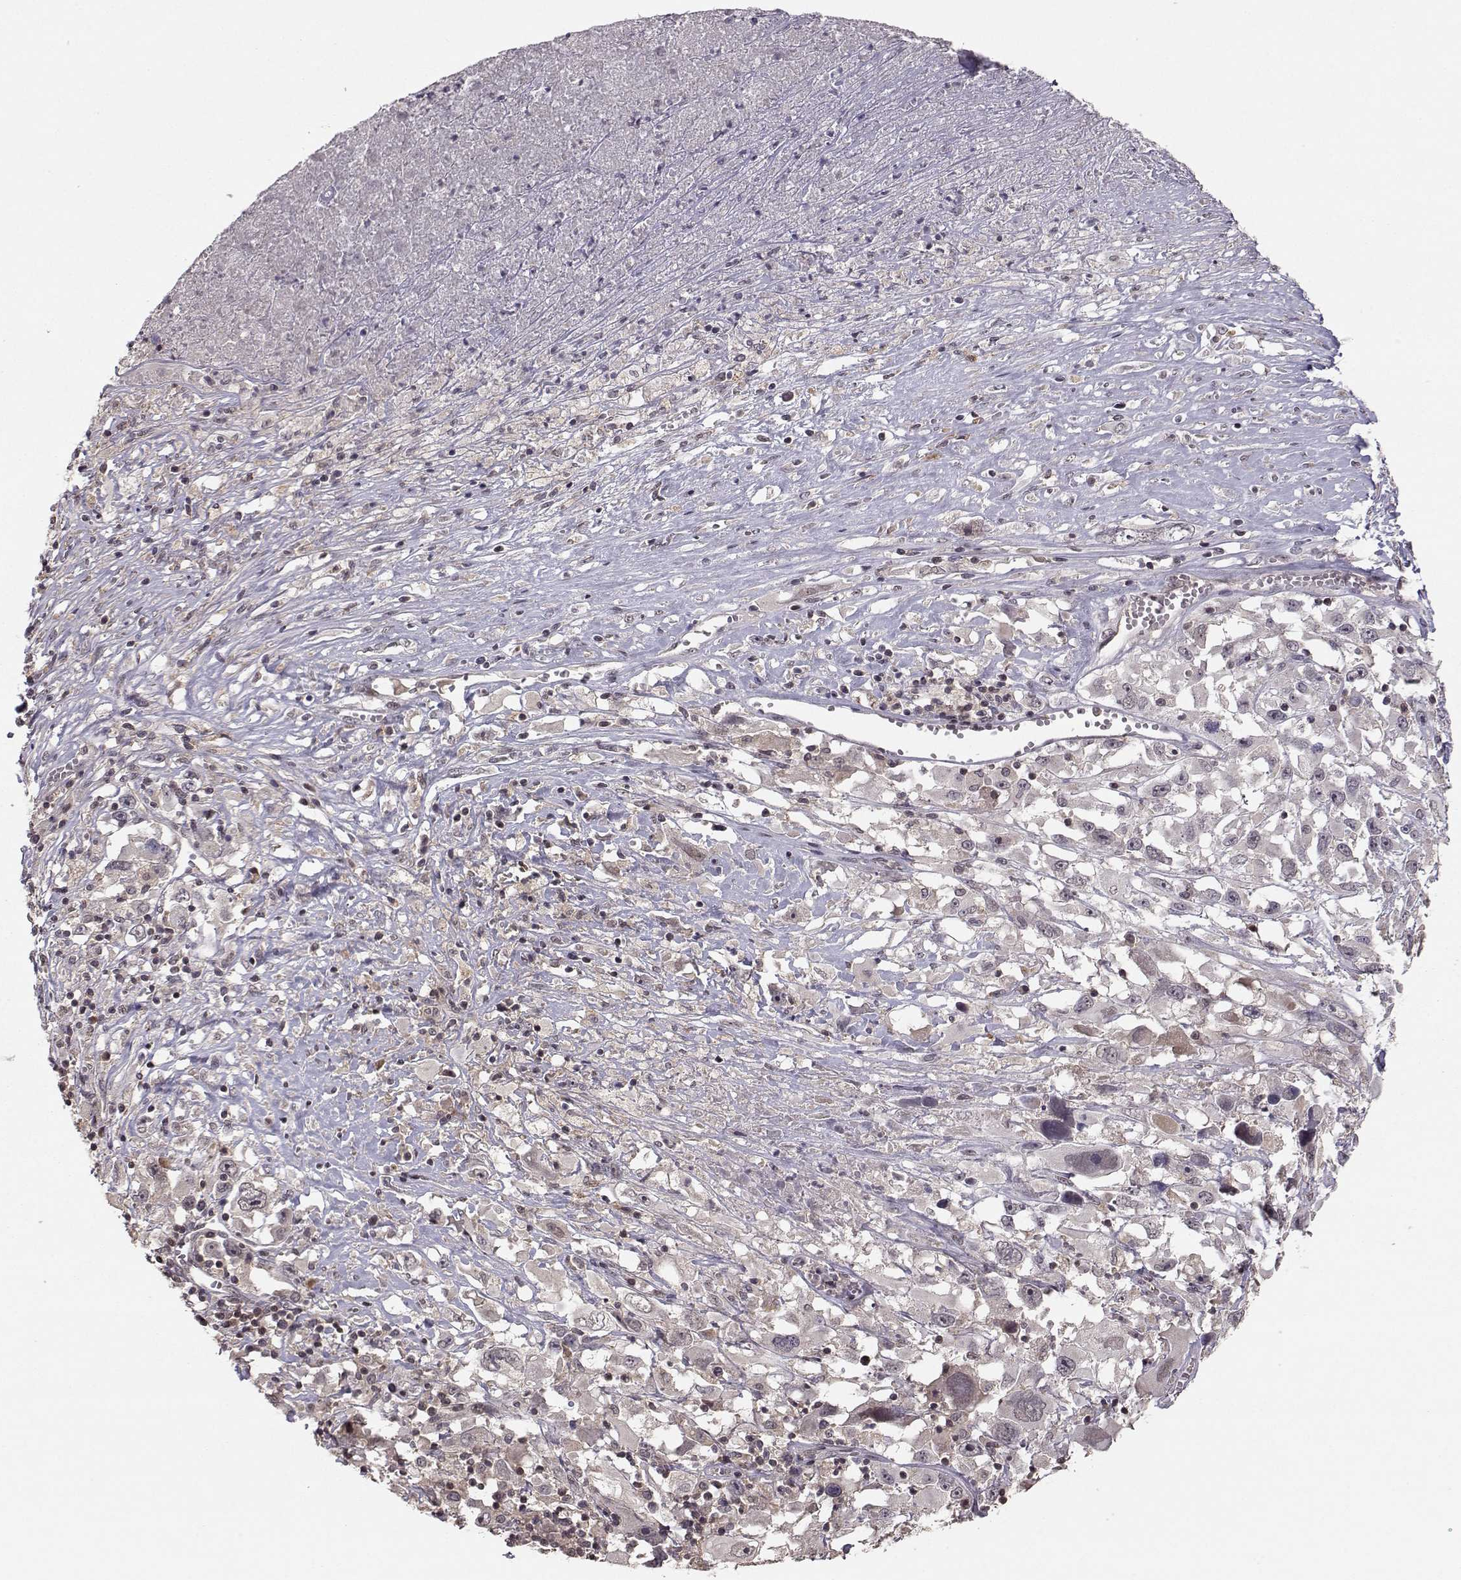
{"staining": {"intensity": "negative", "quantity": "none", "location": "none"}, "tissue": "melanoma", "cell_type": "Tumor cells", "image_type": "cancer", "snomed": [{"axis": "morphology", "description": "Malignant melanoma, Metastatic site"}, {"axis": "topography", "description": "Soft tissue"}], "caption": "This is a histopathology image of immunohistochemistry (IHC) staining of melanoma, which shows no staining in tumor cells. Nuclei are stained in blue.", "gene": "PLEKHG3", "patient": {"sex": "male", "age": 50}}